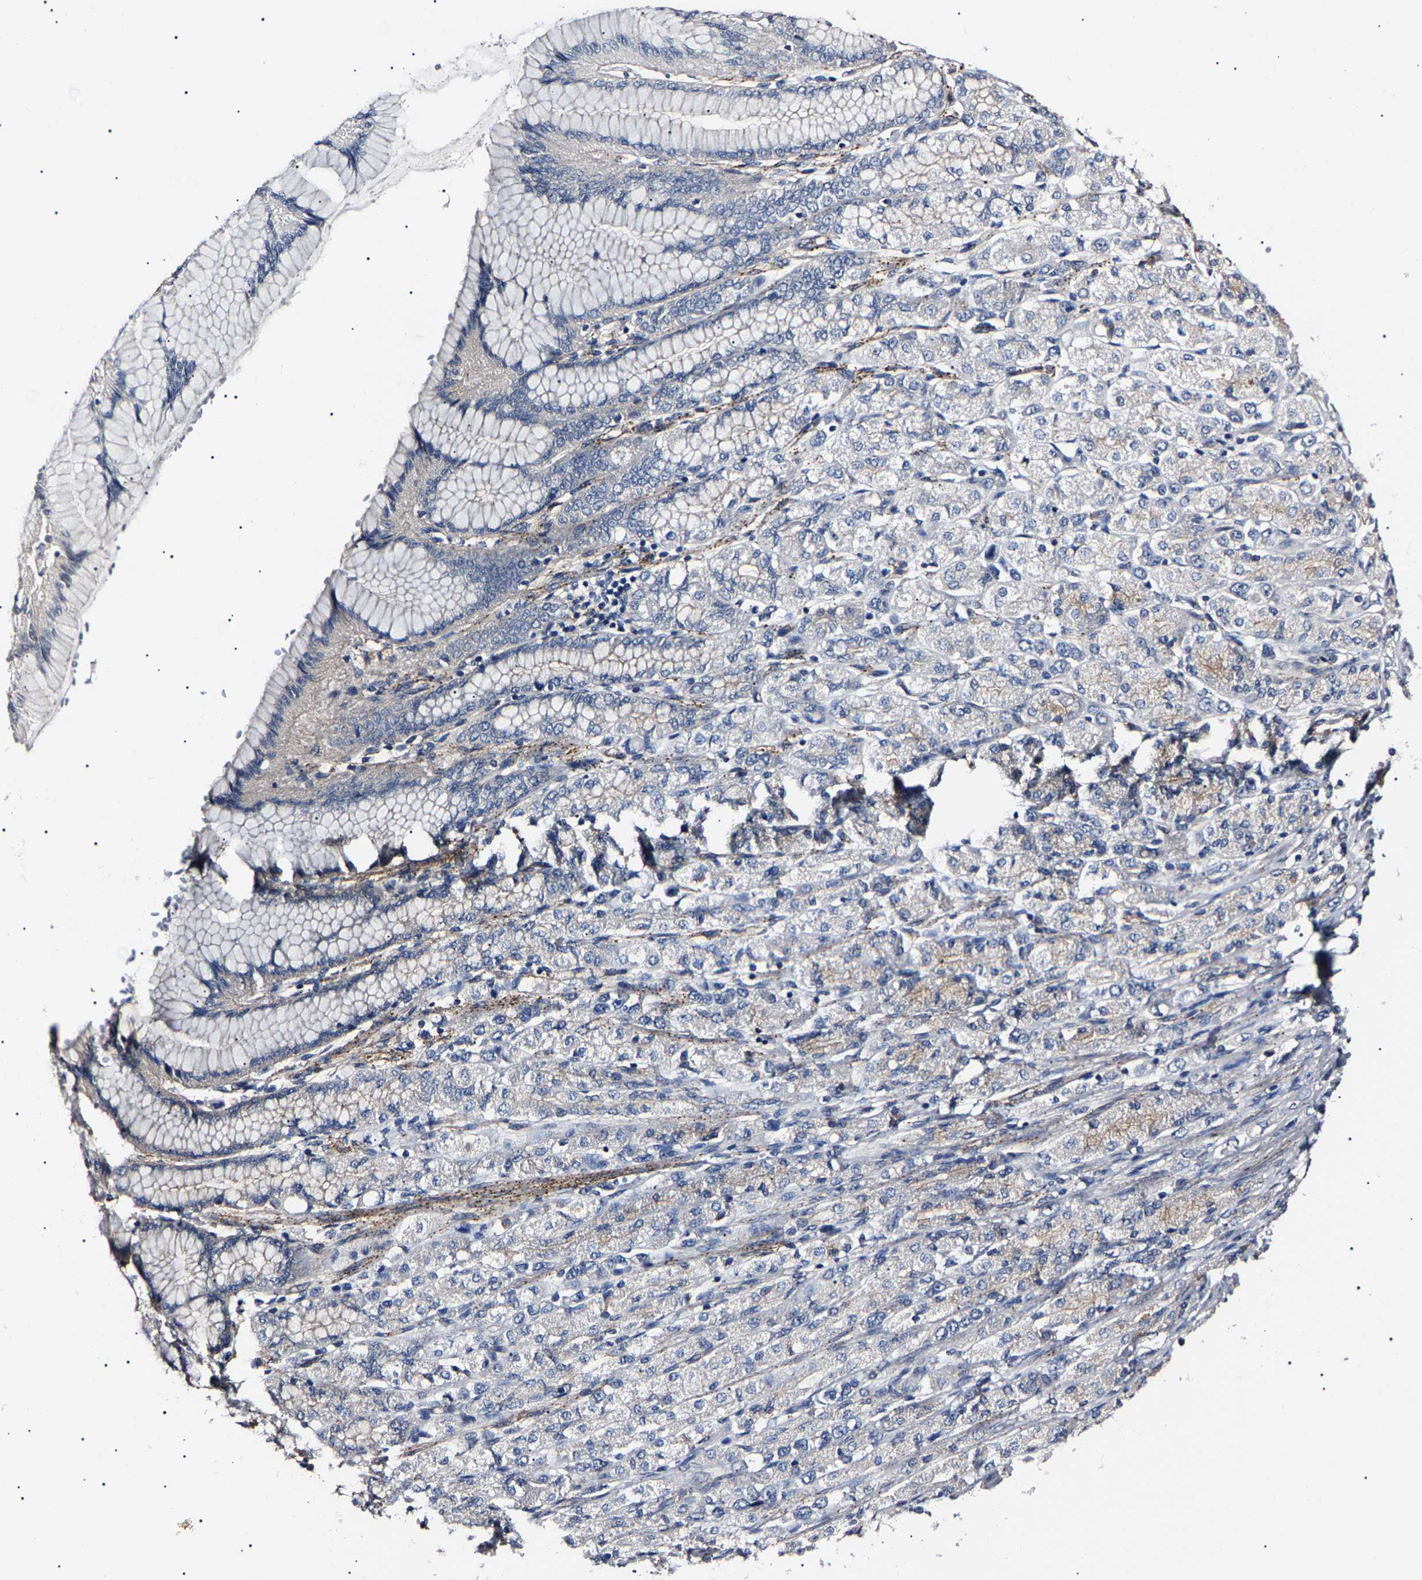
{"staining": {"intensity": "negative", "quantity": "none", "location": "none"}, "tissue": "stomach cancer", "cell_type": "Tumor cells", "image_type": "cancer", "snomed": [{"axis": "morphology", "description": "Adenocarcinoma, NOS"}, {"axis": "topography", "description": "Stomach"}], "caption": "An immunohistochemistry photomicrograph of adenocarcinoma (stomach) is shown. There is no staining in tumor cells of adenocarcinoma (stomach). (Stains: DAB immunohistochemistry with hematoxylin counter stain, Microscopy: brightfield microscopy at high magnification).", "gene": "KLHL42", "patient": {"sex": "female", "age": 65}}